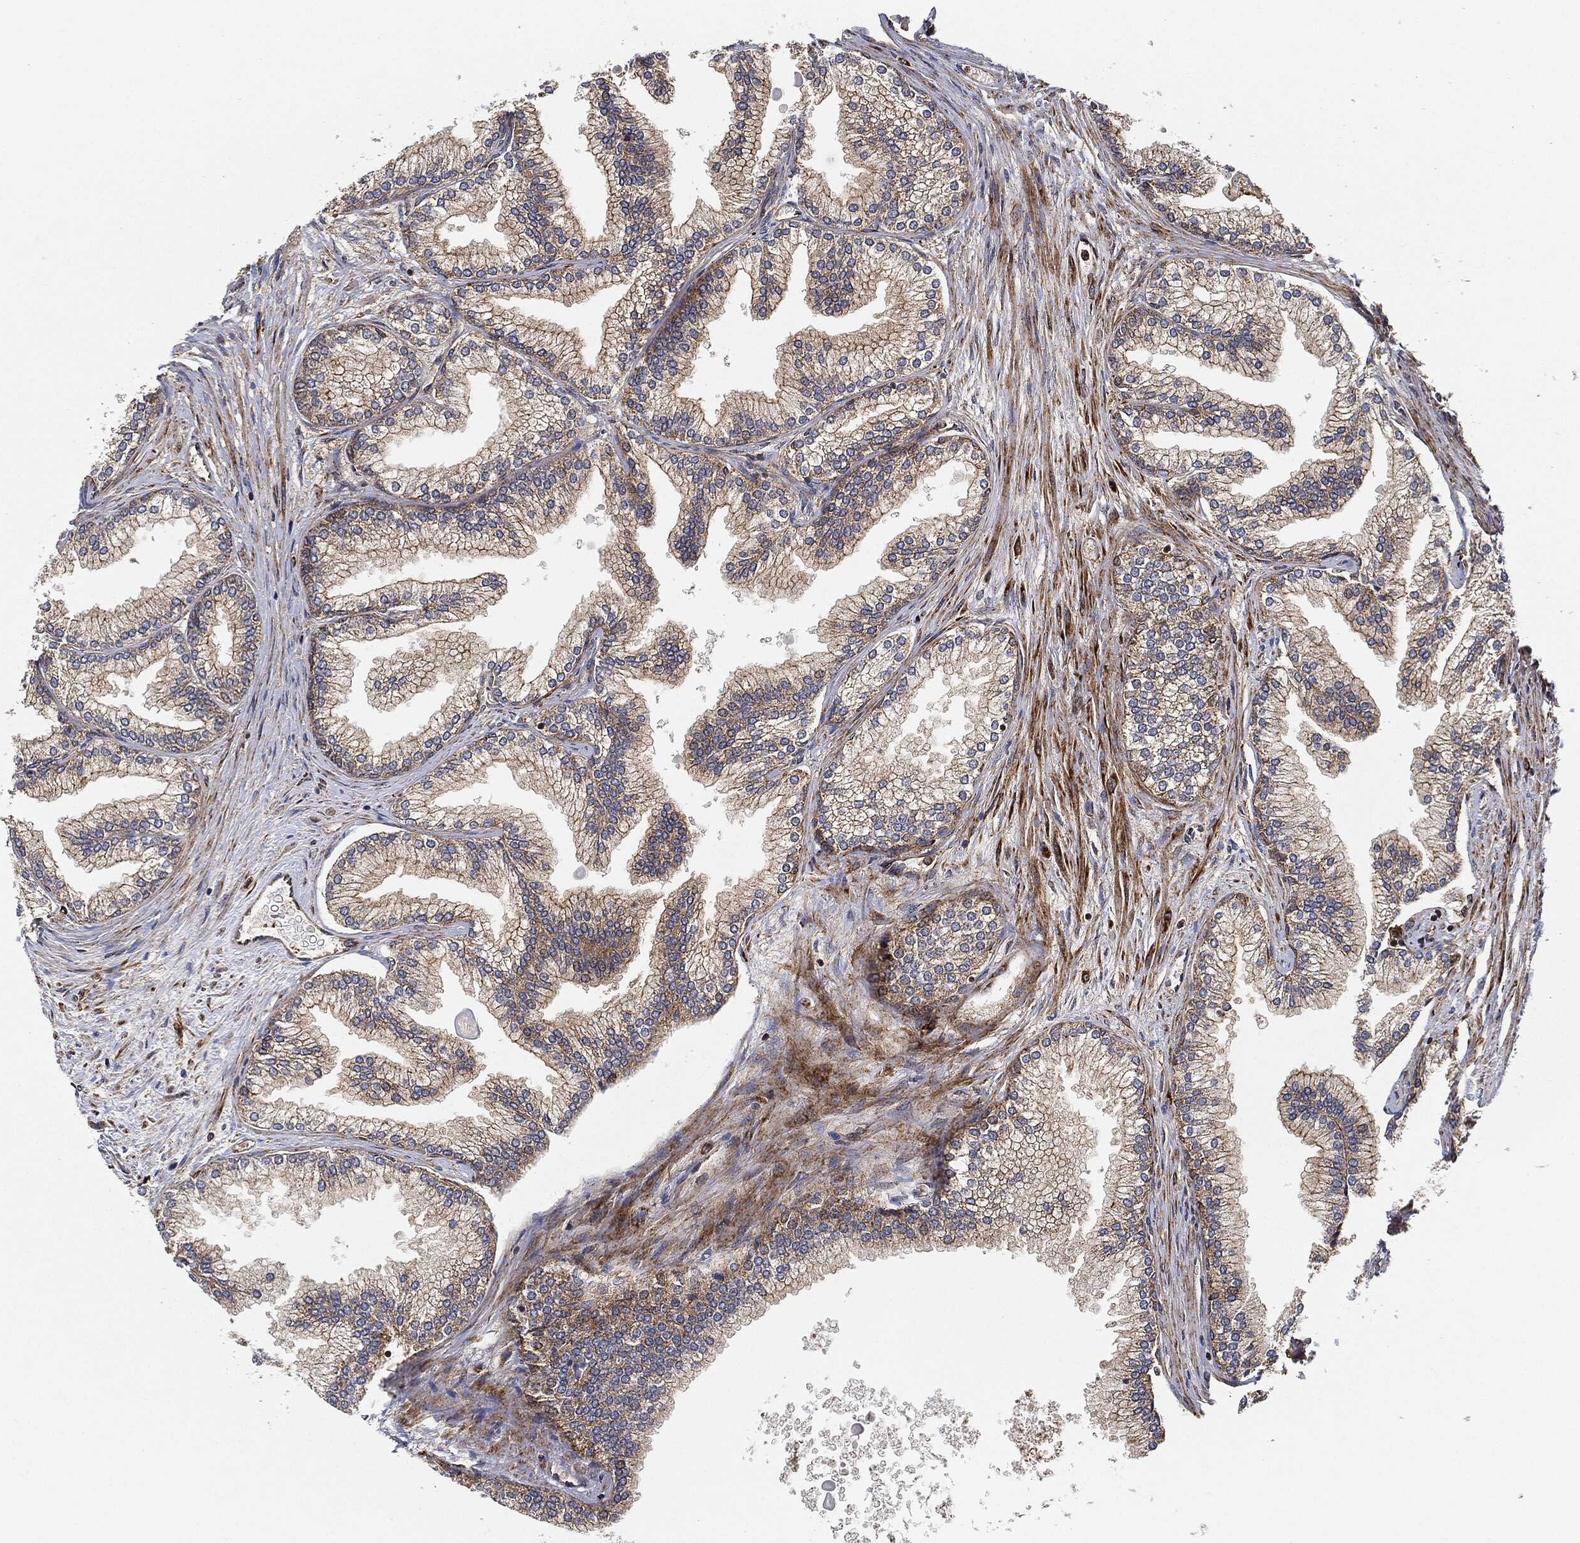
{"staining": {"intensity": "moderate", "quantity": "25%-75%", "location": "cytoplasmic/membranous"}, "tissue": "prostate", "cell_type": "Glandular cells", "image_type": "normal", "snomed": [{"axis": "morphology", "description": "Normal tissue, NOS"}, {"axis": "topography", "description": "Prostate"}], "caption": "A histopathology image of human prostate stained for a protein displays moderate cytoplasmic/membranous brown staining in glandular cells.", "gene": "MAP3K3", "patient": {"sex": "male", "age": 72}}